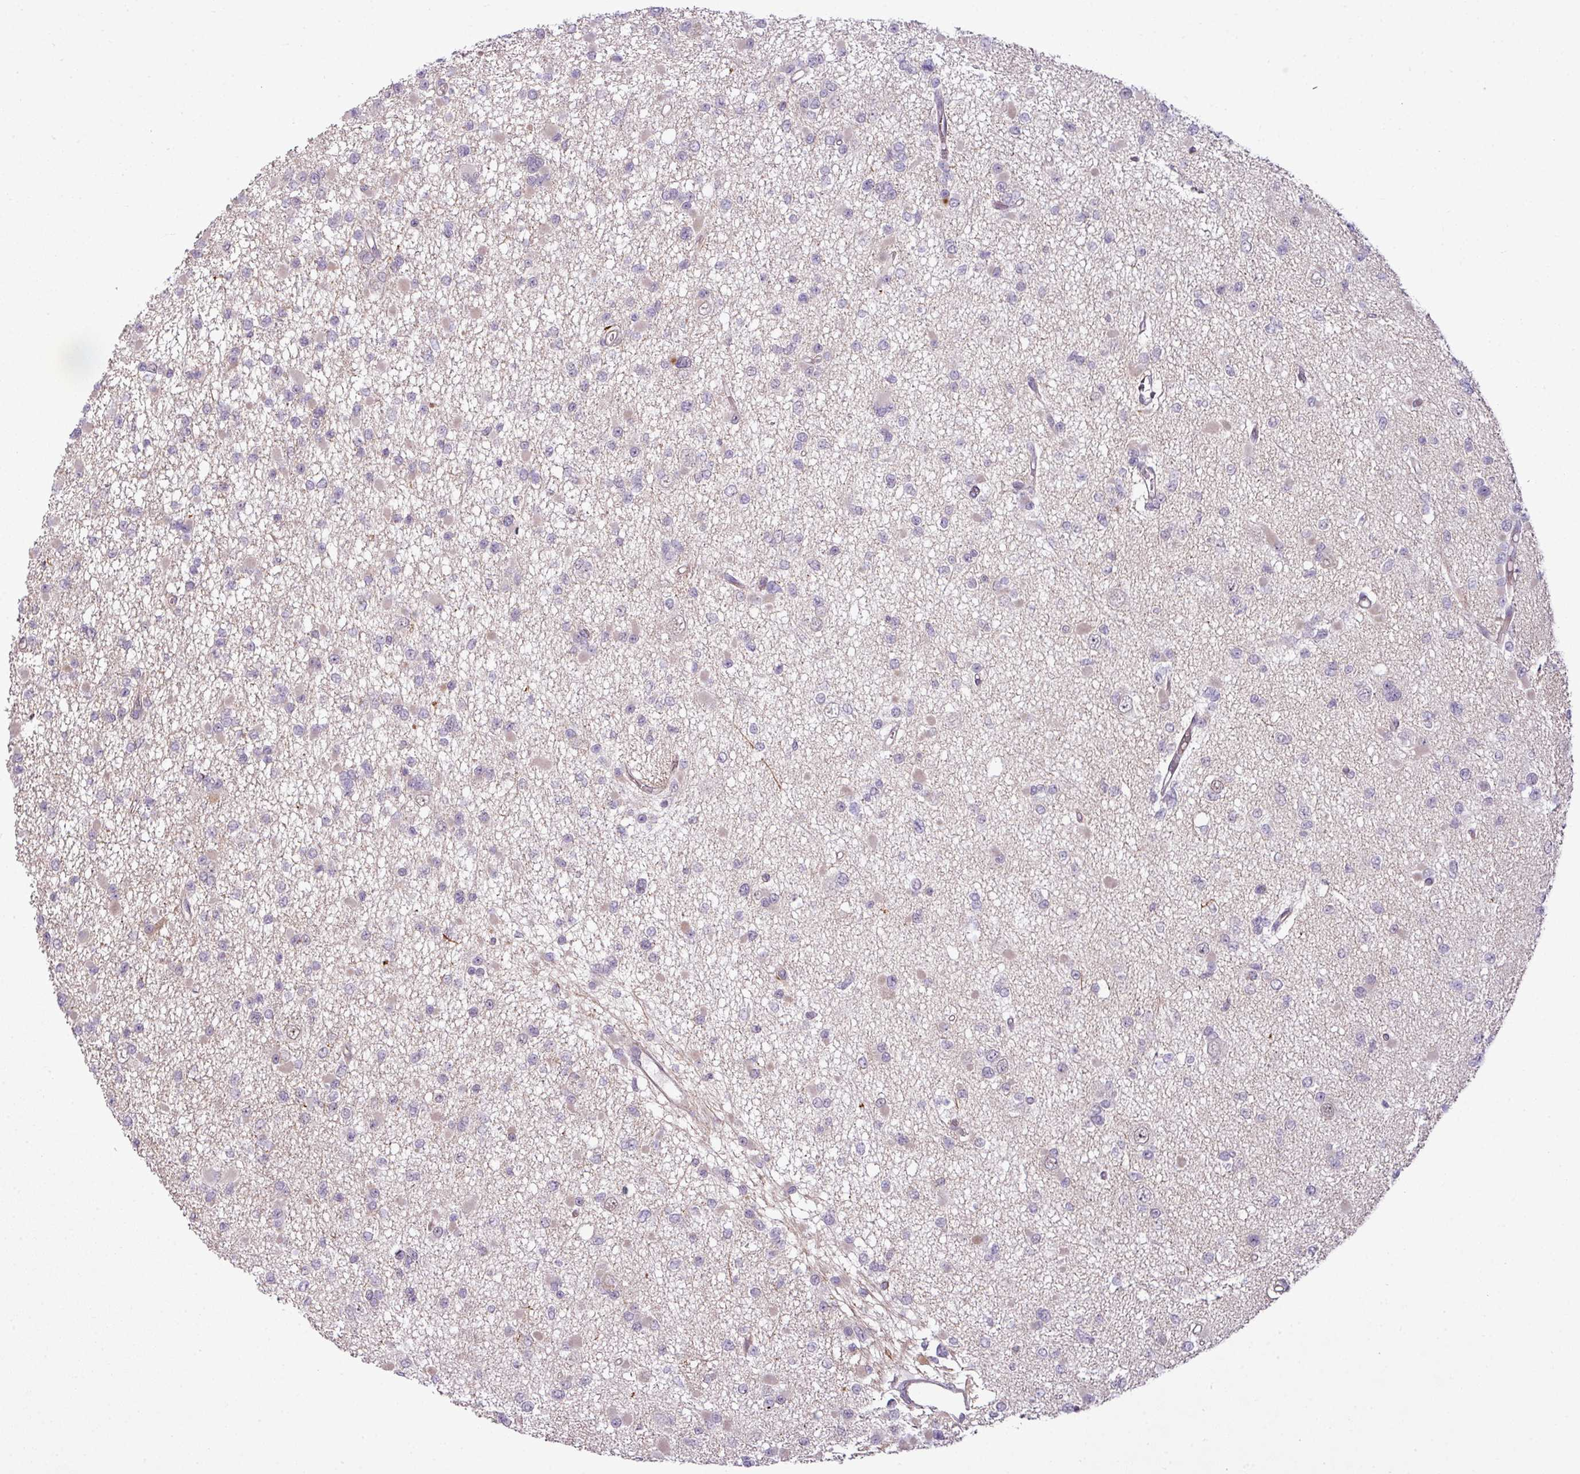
{"staining": {"intensity": "negative", "quantity": "none", "location": "none"}, "tissue": "glioma", "cell_type": "Tumor cells", "image_type": "cancer", "snomed": [{"axis": "morphology", "description": "Glioma, malignant, Low grade"}, {"axis": "topography", "description": "Brain"}], "caption": "IHC of glioma exhibits no positivity in tumor cells.", "gene": "ZC2HC1C", "patient": {"sex": "female", "age": 22}}